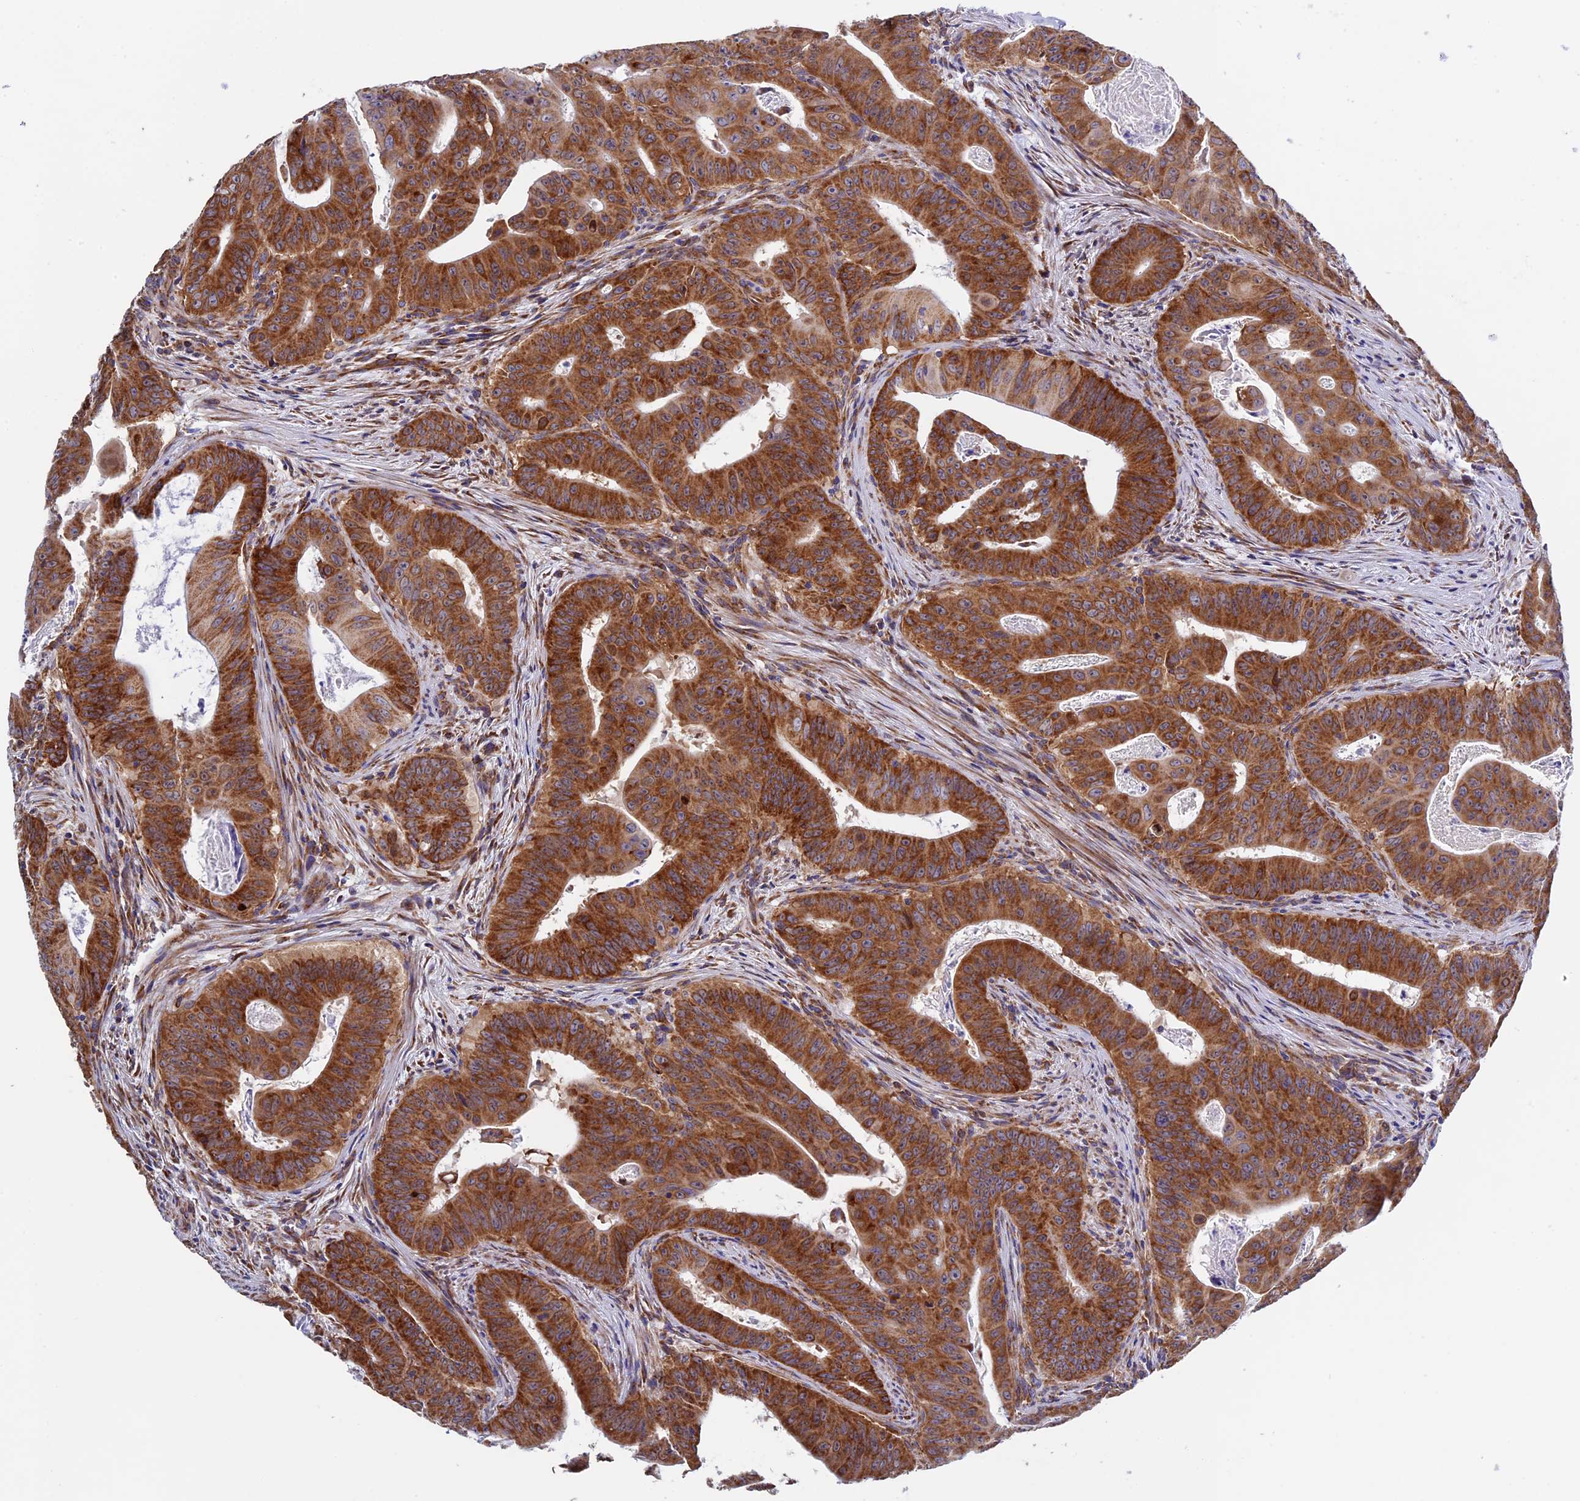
{"staining": {"intensity": "strong", "quantity": ">75%", "location": "cytoplasmic/membranous"}, "tissue": "colorectal cancer", "cell_type": "Tumor cells", "image_type": "cancer", "snomed": [{"axis": "morphology", "description": "Adenocarcinoma, NOS"}, {"axis": "topography", "description": "Rectum"}], "caption": "Immunohistochemistry of human adenocarcinoma (colorectal) reveals high levels of strong cytoplasmic/membranous staining in approximately >75% of tumor cells.", "gene": "SLC9A5", "patient": {"sex": "female", "age": 75}}